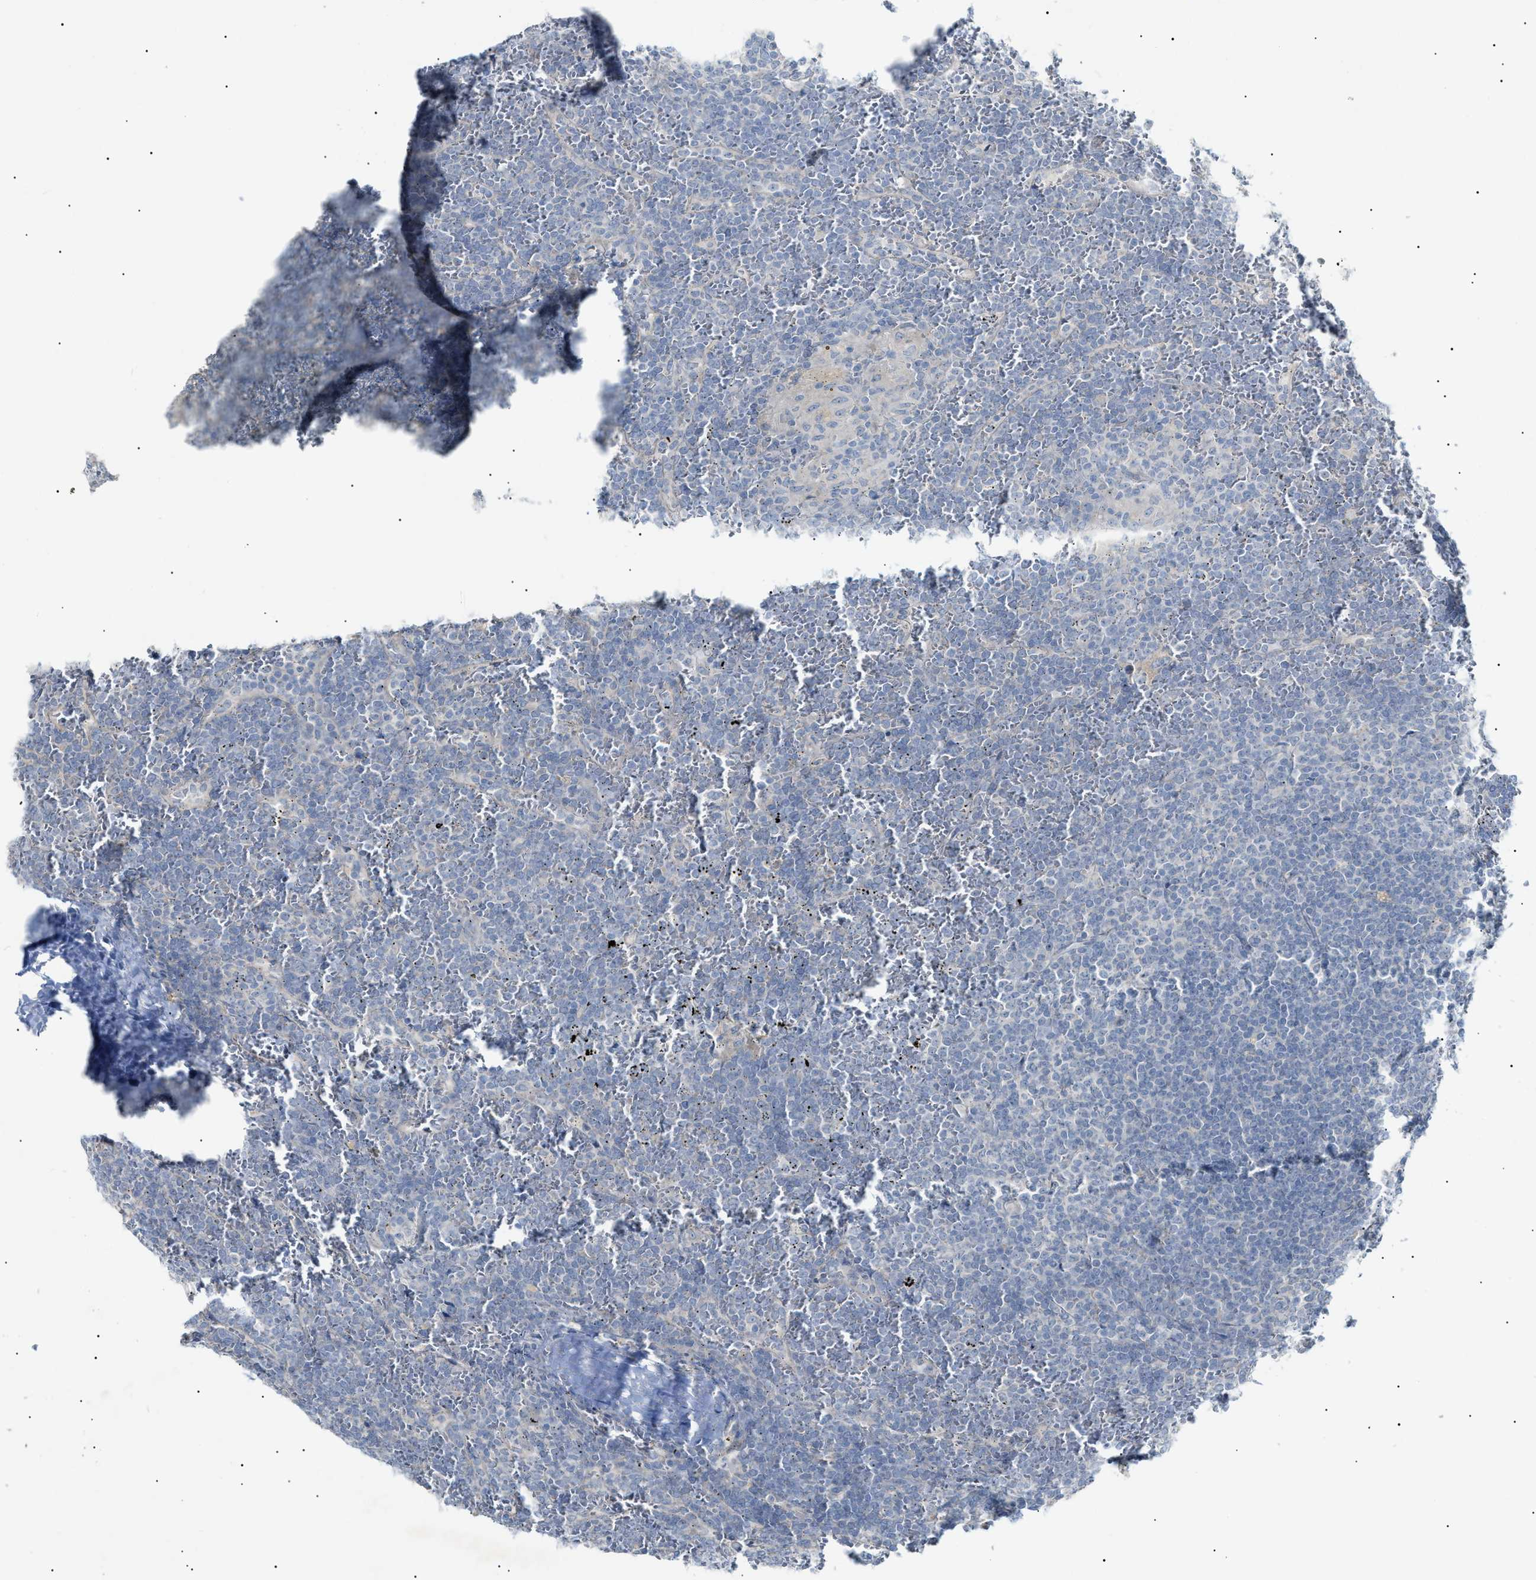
{"staining": {"intensity": "negative", "quantity": "none", "location": "none"}, "tissue": "lymphoma", "cell_type": "Tumor cells", "image_type": "cancer", "snomed": [{"axis": "morphology", "description": "Malignant lymphoma, non-Hodgkin's type, Low grade"}, {"axis": "topography", "description": "Spleen"}], "caption": "The micrograph exhibits no significant positivity in tumor cells of lymphoma. The staining was performed using DAB to visualize the protein expression in brown, while the nuclei were stained in blue with hematoxylin (Magnification: 20x).", "gene": "SLC25A31", "patient": {"sex": "female", "age": 19}}